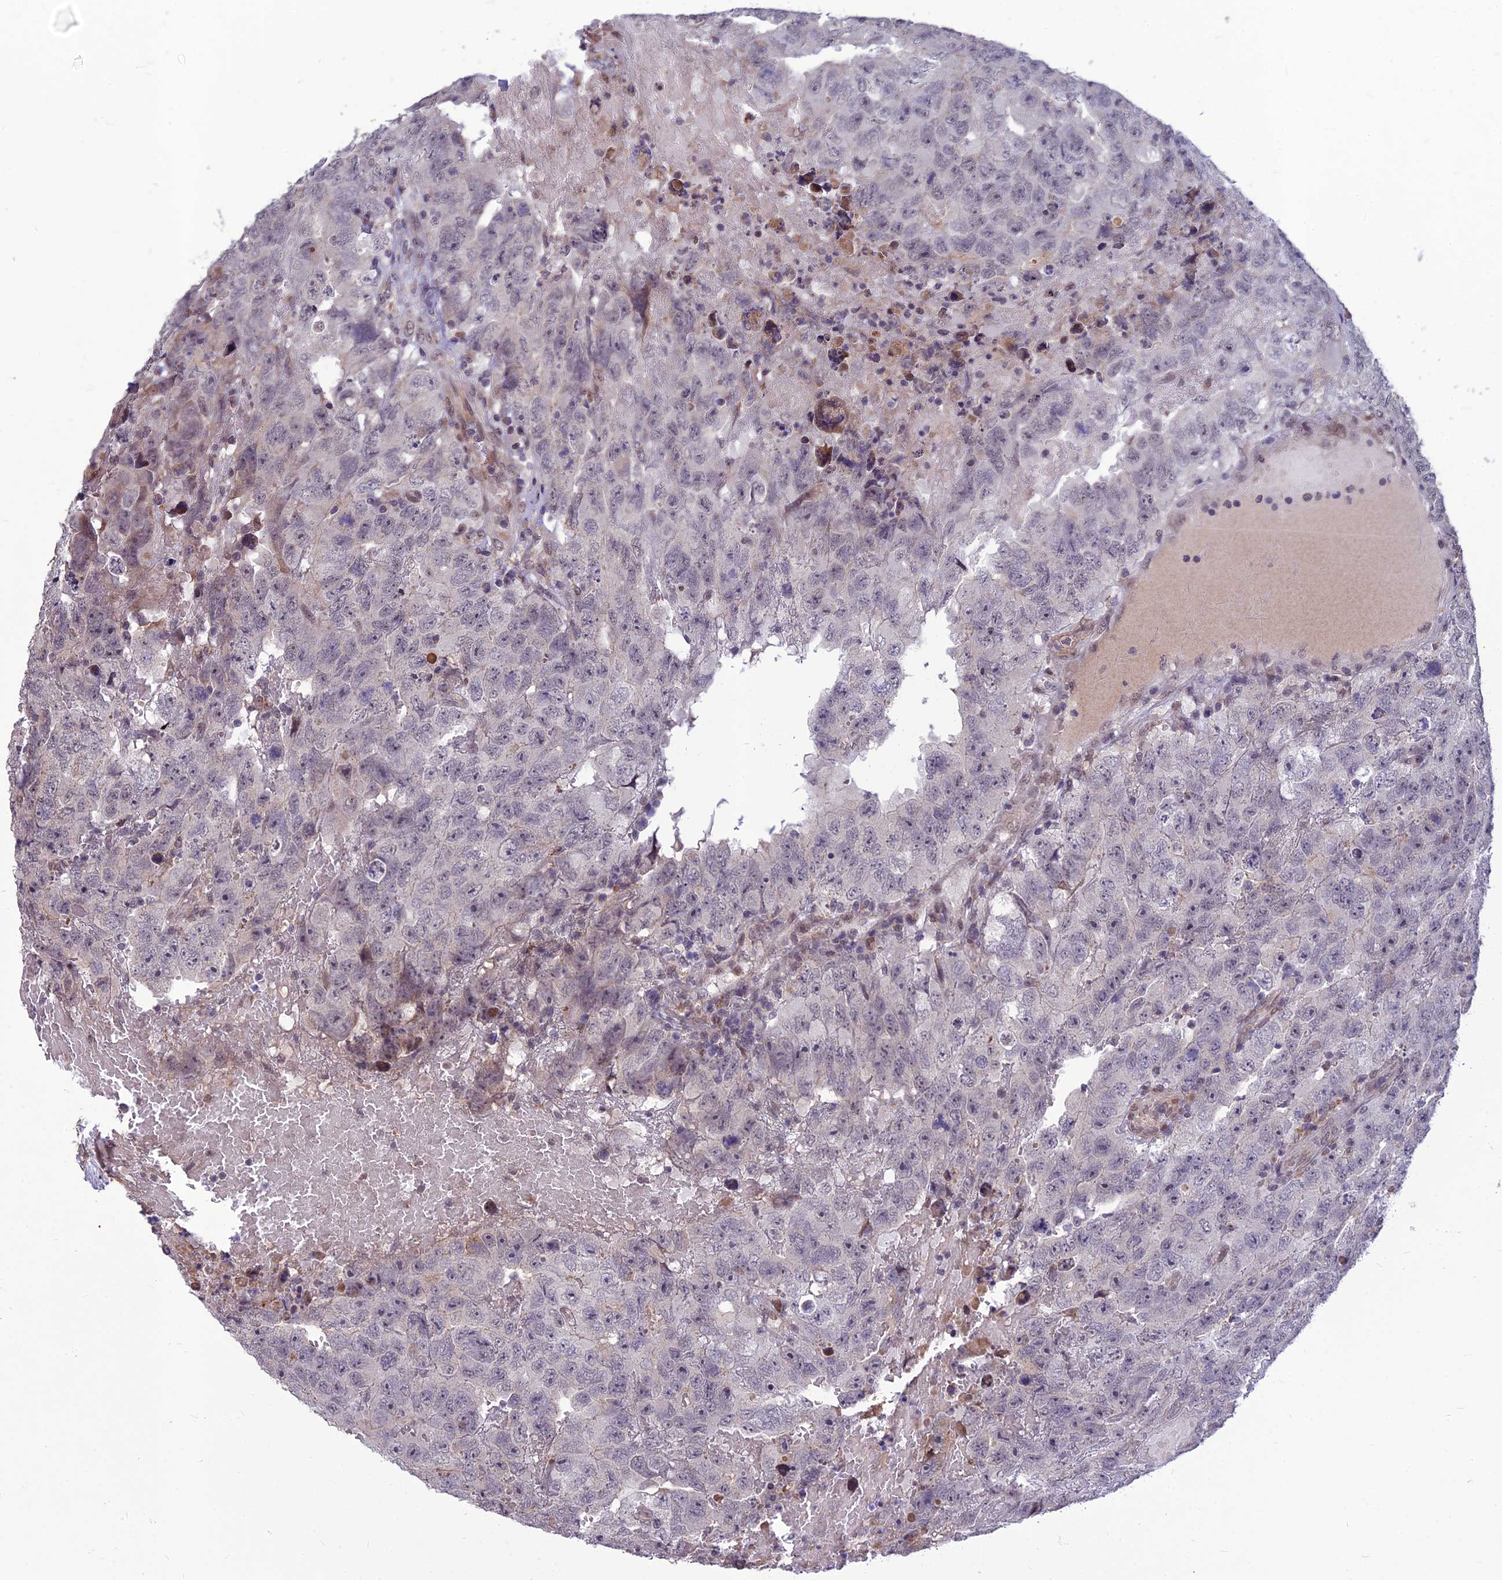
{"staining": {"intensity": "weak", "quantity": "<25%", "location": "nuclear"}, "tissue": "testis cancer", "cell_type": "Tumor cells", "image_type": "cancer", "snomed": [{"axis": "morphology", "description": "Carcinoma, Embryonal, NOS"}, {"axis": "topography", "description": "Testis"}], "caption": "An image of human testis embryonal carcinoma is negative for staining in tumor cells.", "gene": "FBRS", "patient": {"sex": "male", "age": 45}}